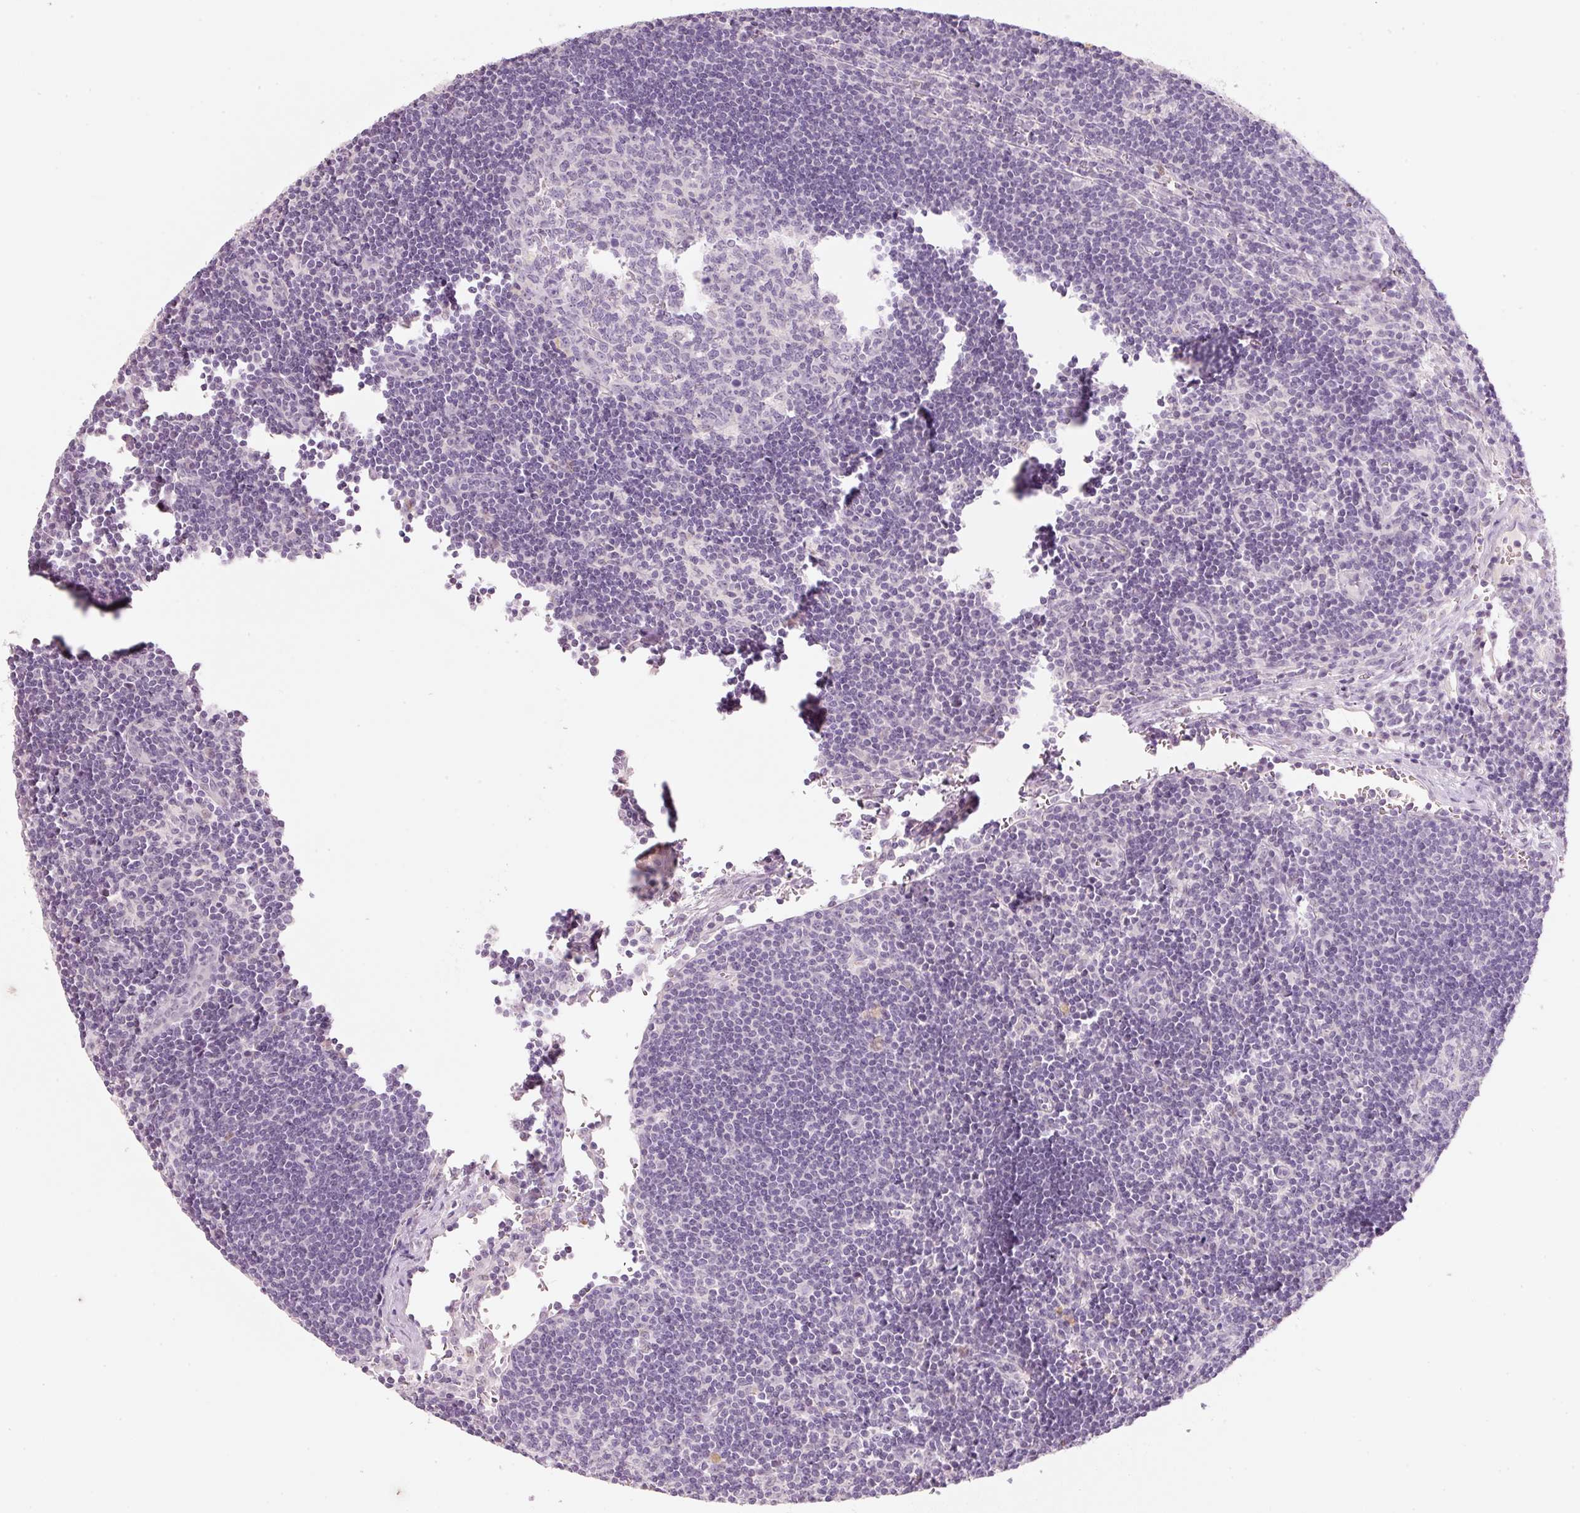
{"staining": {"intensity": "negative", "quantity": "none", "location": "none"}, "tissue": "lymph node", "cell_type": "Germinal center cells", "image_type": "normal", "snomed": [{"axis": "morphology", "description": "Normal tissue, NOS"}, {"axis": "topography", "description": "Lymph node"}], "caption": "Germinal center cells are negative for brown protein staining in unremarkable lymph node. (DAB (3,3'-diaminobenzidine) IHC with hematoxylin counter stain).", "gene": "ENSG00000206549", "patient": {"sex": "female", "age": 29}}